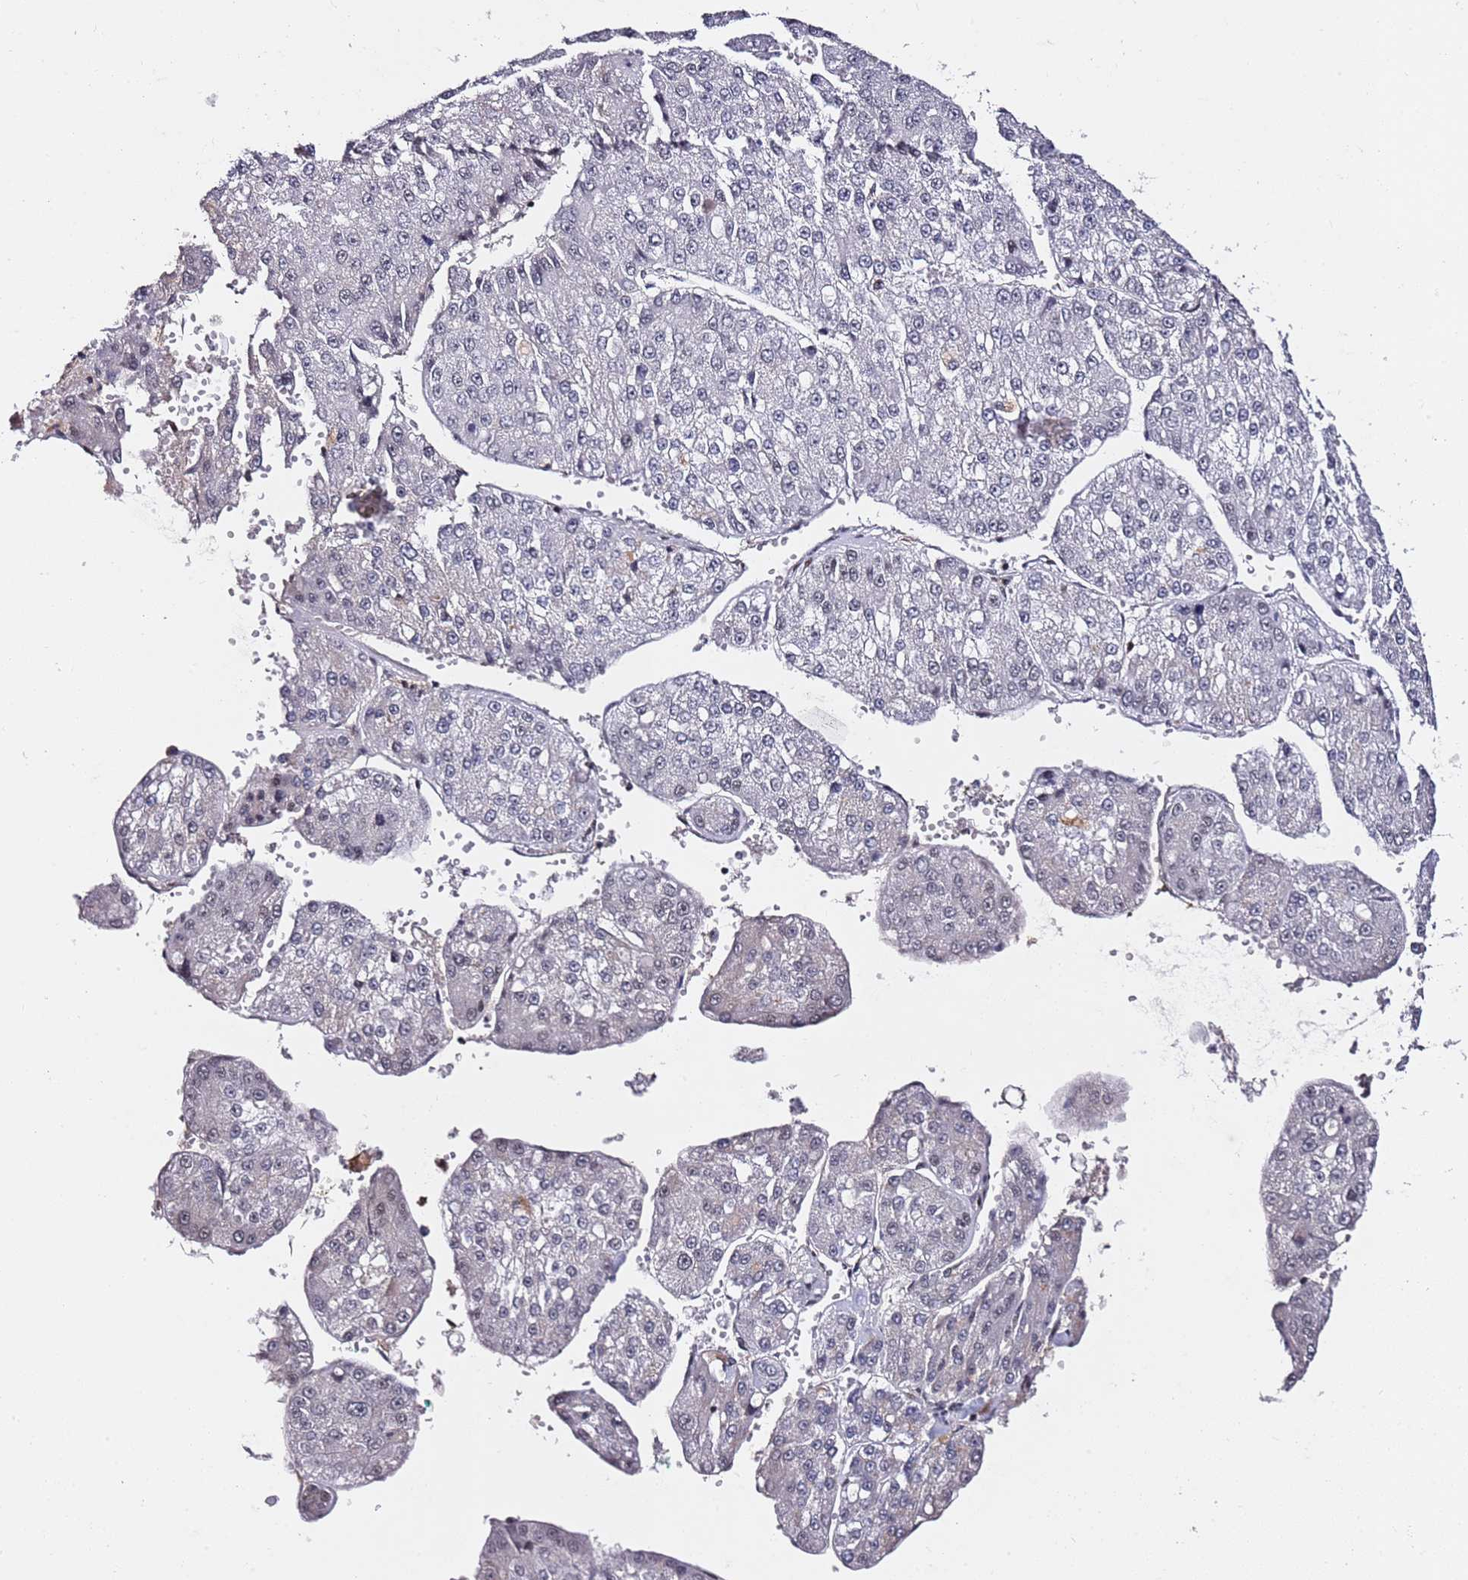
{"staining": {"intensity": "negative", "quantity": "none", "location": "none"}, "tissue": "liver cancer", "cell_type": "Tumor cells", "image_type": "cancer", "snomed": [{"axis": "morphology", "description": "Carcinoma, Hepatocellular, NOS"}, {"axis": "topography", "description": "Liver"}], "caption": "Immunohistochemistry histopathology image of neoplastic tissue: liver cancer stained with DAB (3,3'-diaminobenzidine) exhibits no significant protein positivity in tumor cells.", "gene": "FCF1", "patient": {"sex": "female", "age": 73}}